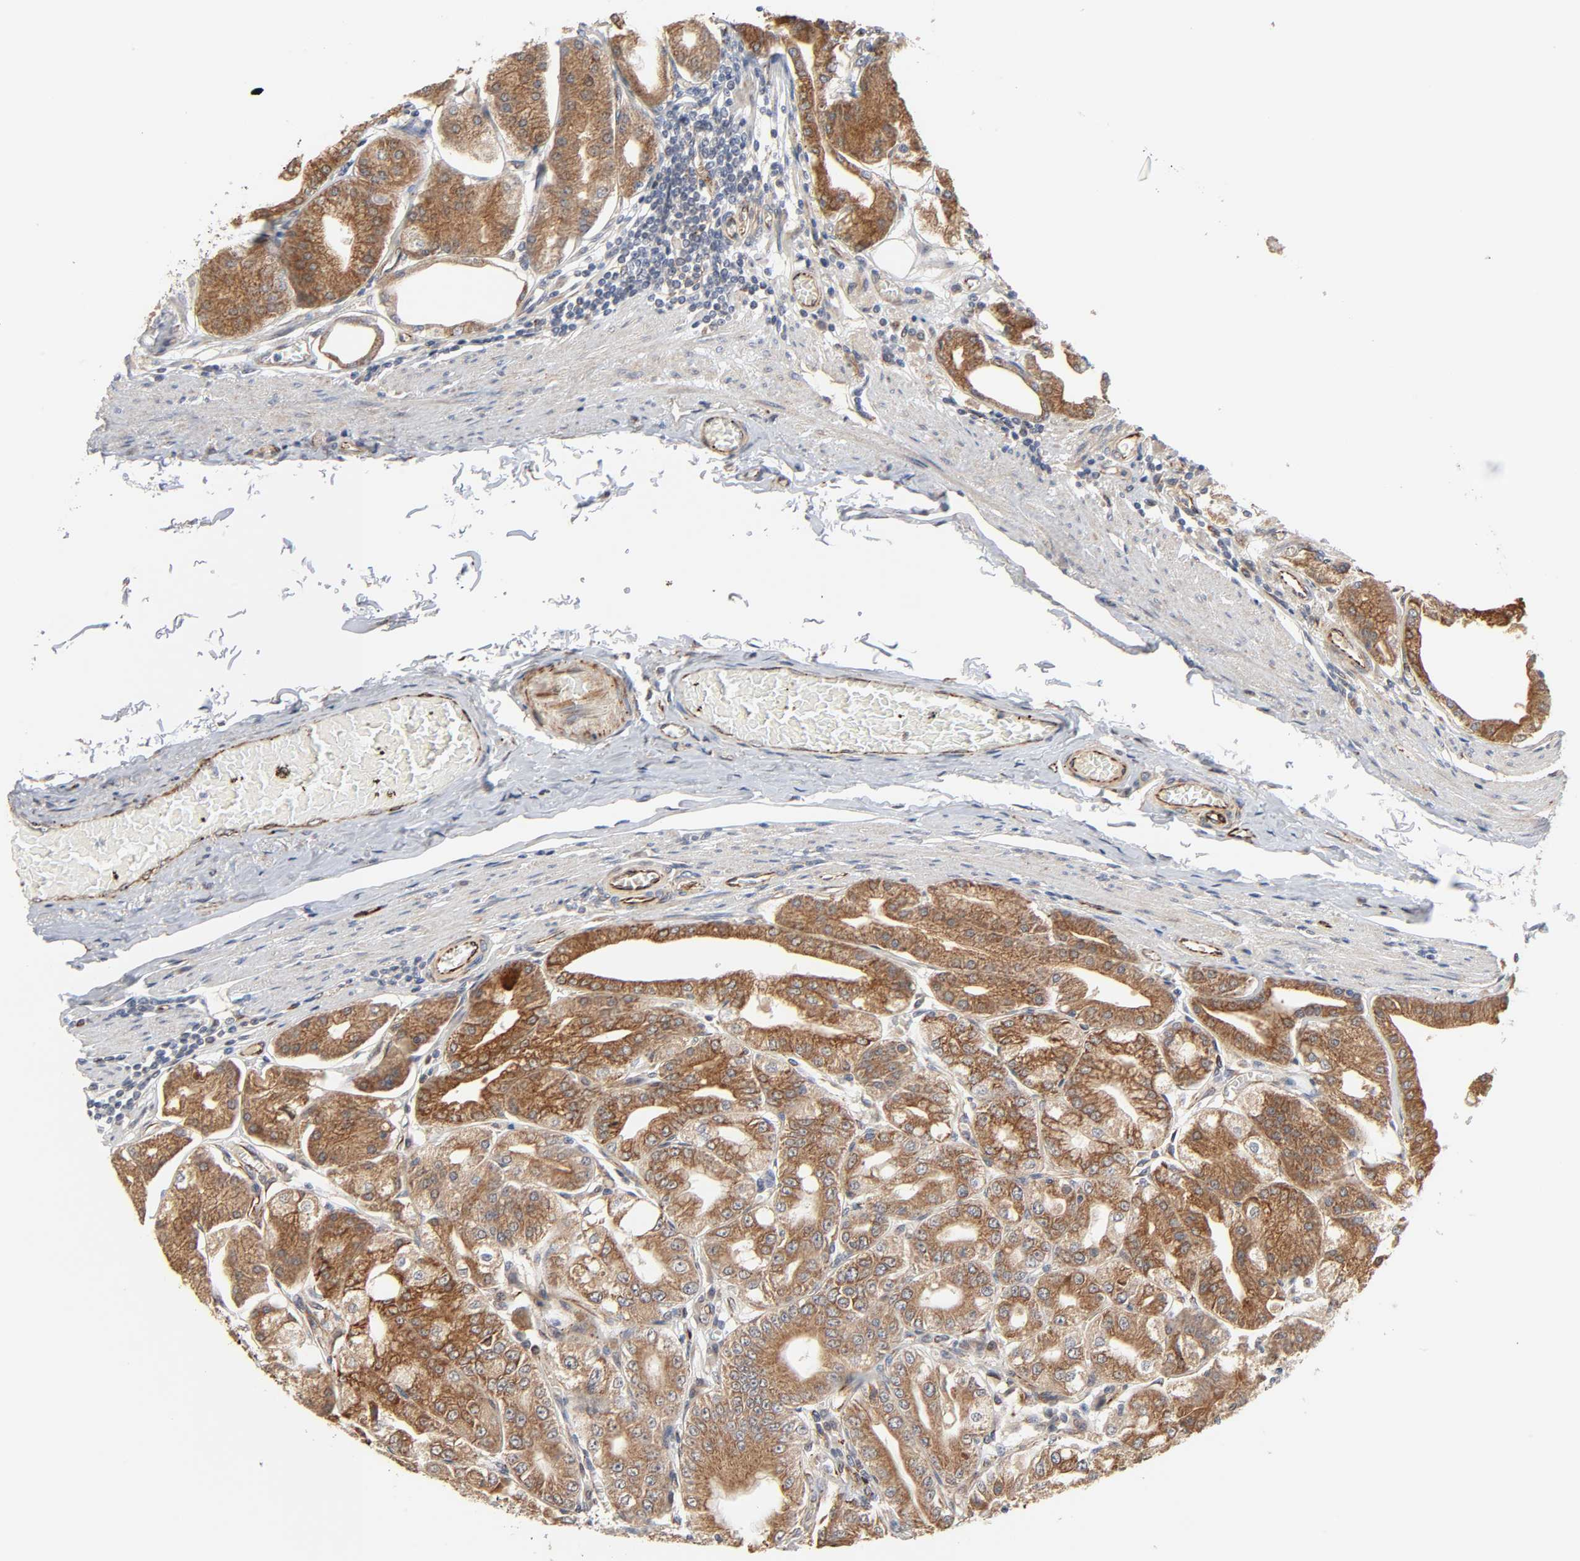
{"staining": {"intensity": "moderate", "quantity": ">75%", "location": "cytoplasmic/membranous"}, "tissue": "stomach", "cell_type": "Glandular cells", "image_type": "normal", "snomed": [{"axis": "morphology", "description": "Normal tissue, NOS"}, {"axis": "topography", "description": "Stomach, lower"}], "caption": "IHC (DAB (3,3'-diaminobenzidine)) staining of normal human stomach shows moderate cytoplasmic/membranous protein positivity in about >75% of glandular cells.", "gene": "REEP5", "patient": {"sex": "male", "age": 71}}